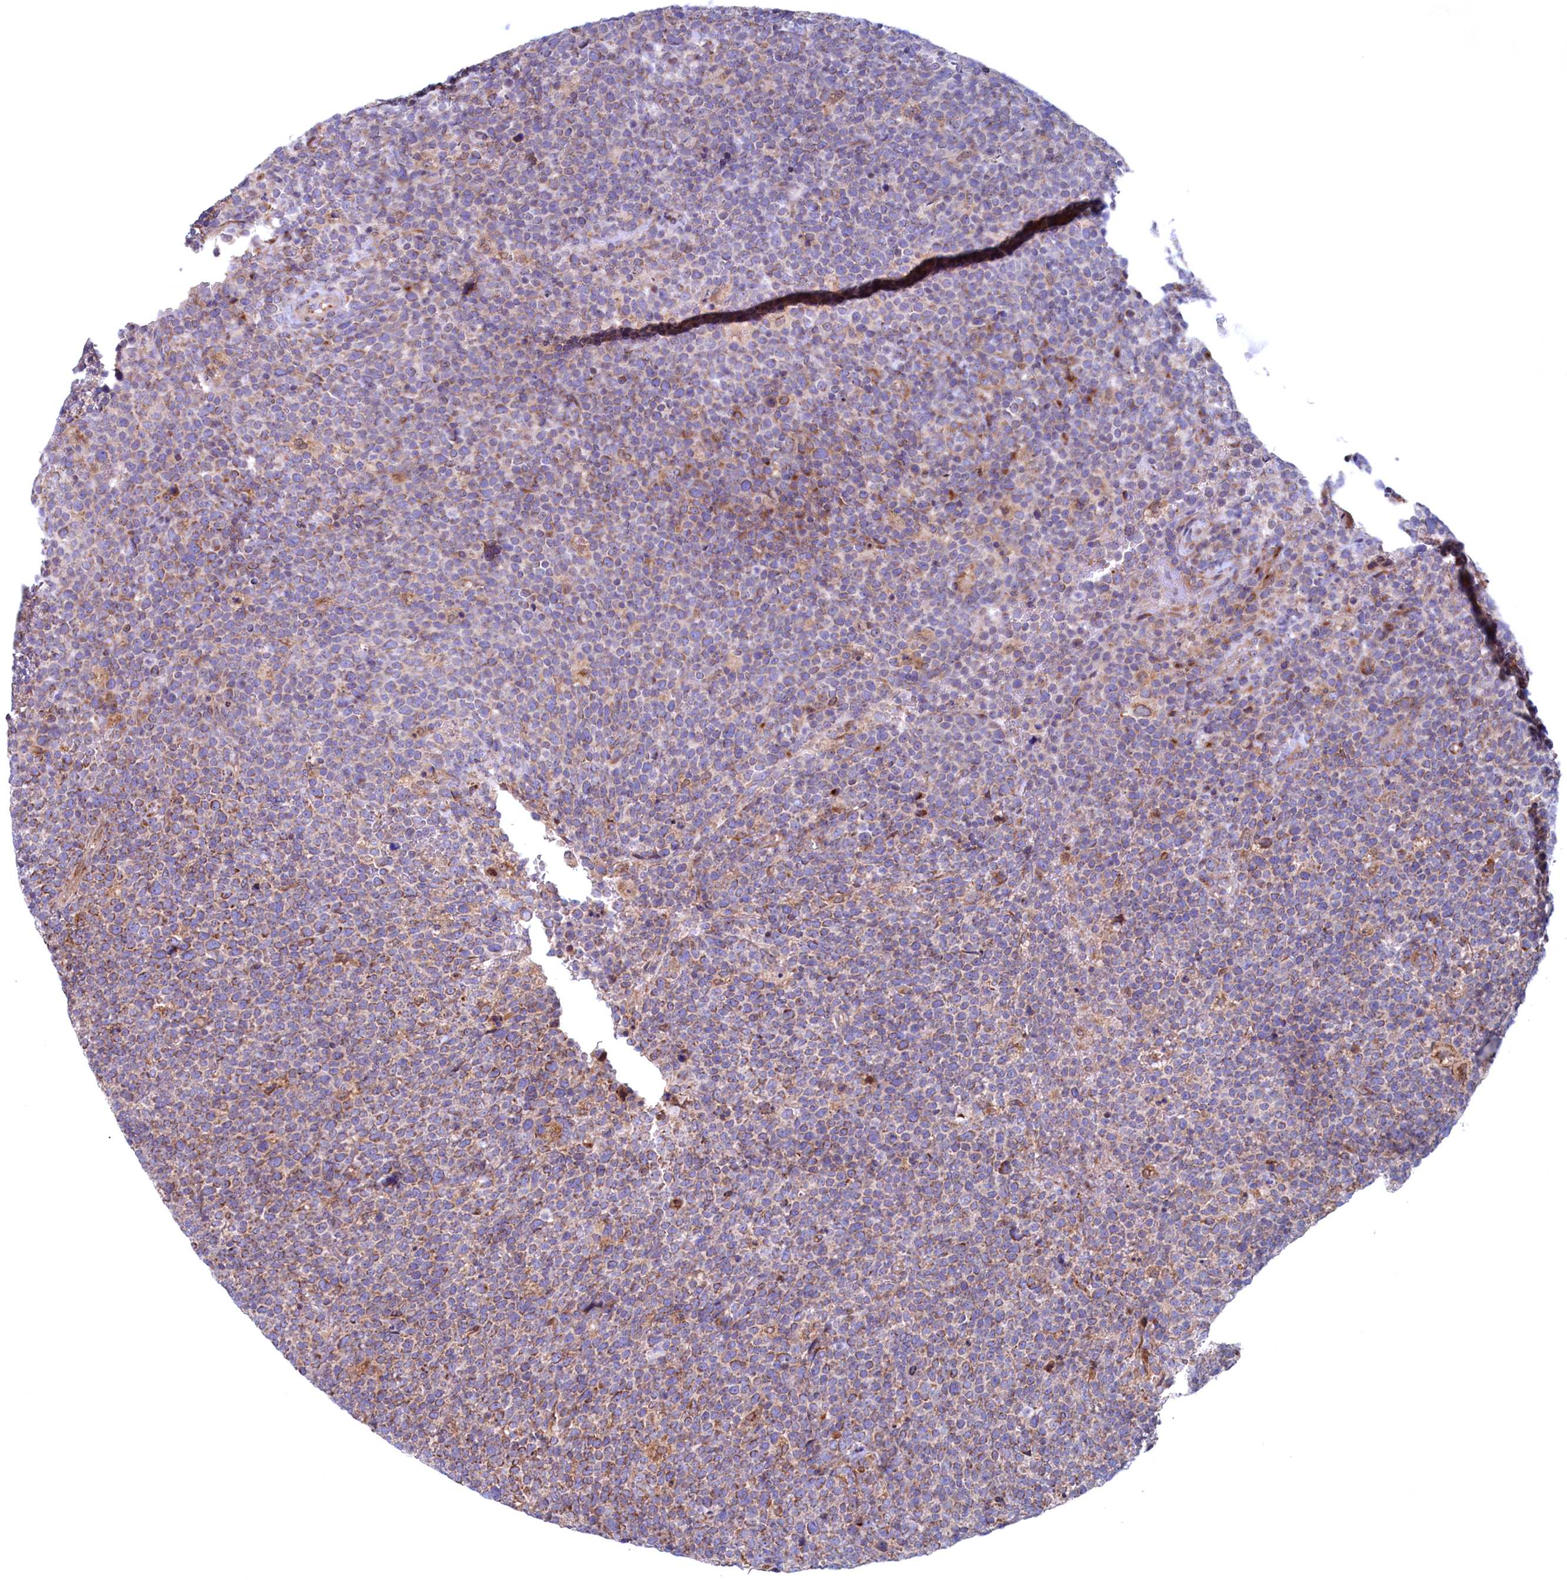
{"staining": {"intensity": "weak", "quantity": "25%-75%", "location": "cytoplasmic/membranous"}, "tissue": "lymphoma", "cell_type": "Tumor cells", "image_type": "cancer", "snomed": [{"axis": "morphology", "description": "Malignant lymphoma, non-Hodgkin's type, High grade"}, {"axis": "topography", "description": "Lymph node"}], "caption": "The micrograph demonstrates a brown stain indicating the presence of a protein in the cytoplasmic/membranous of tumor cells in lymphoma.", "gene": "MTFMT", "patient": {"sex": "male", "age": 61}}